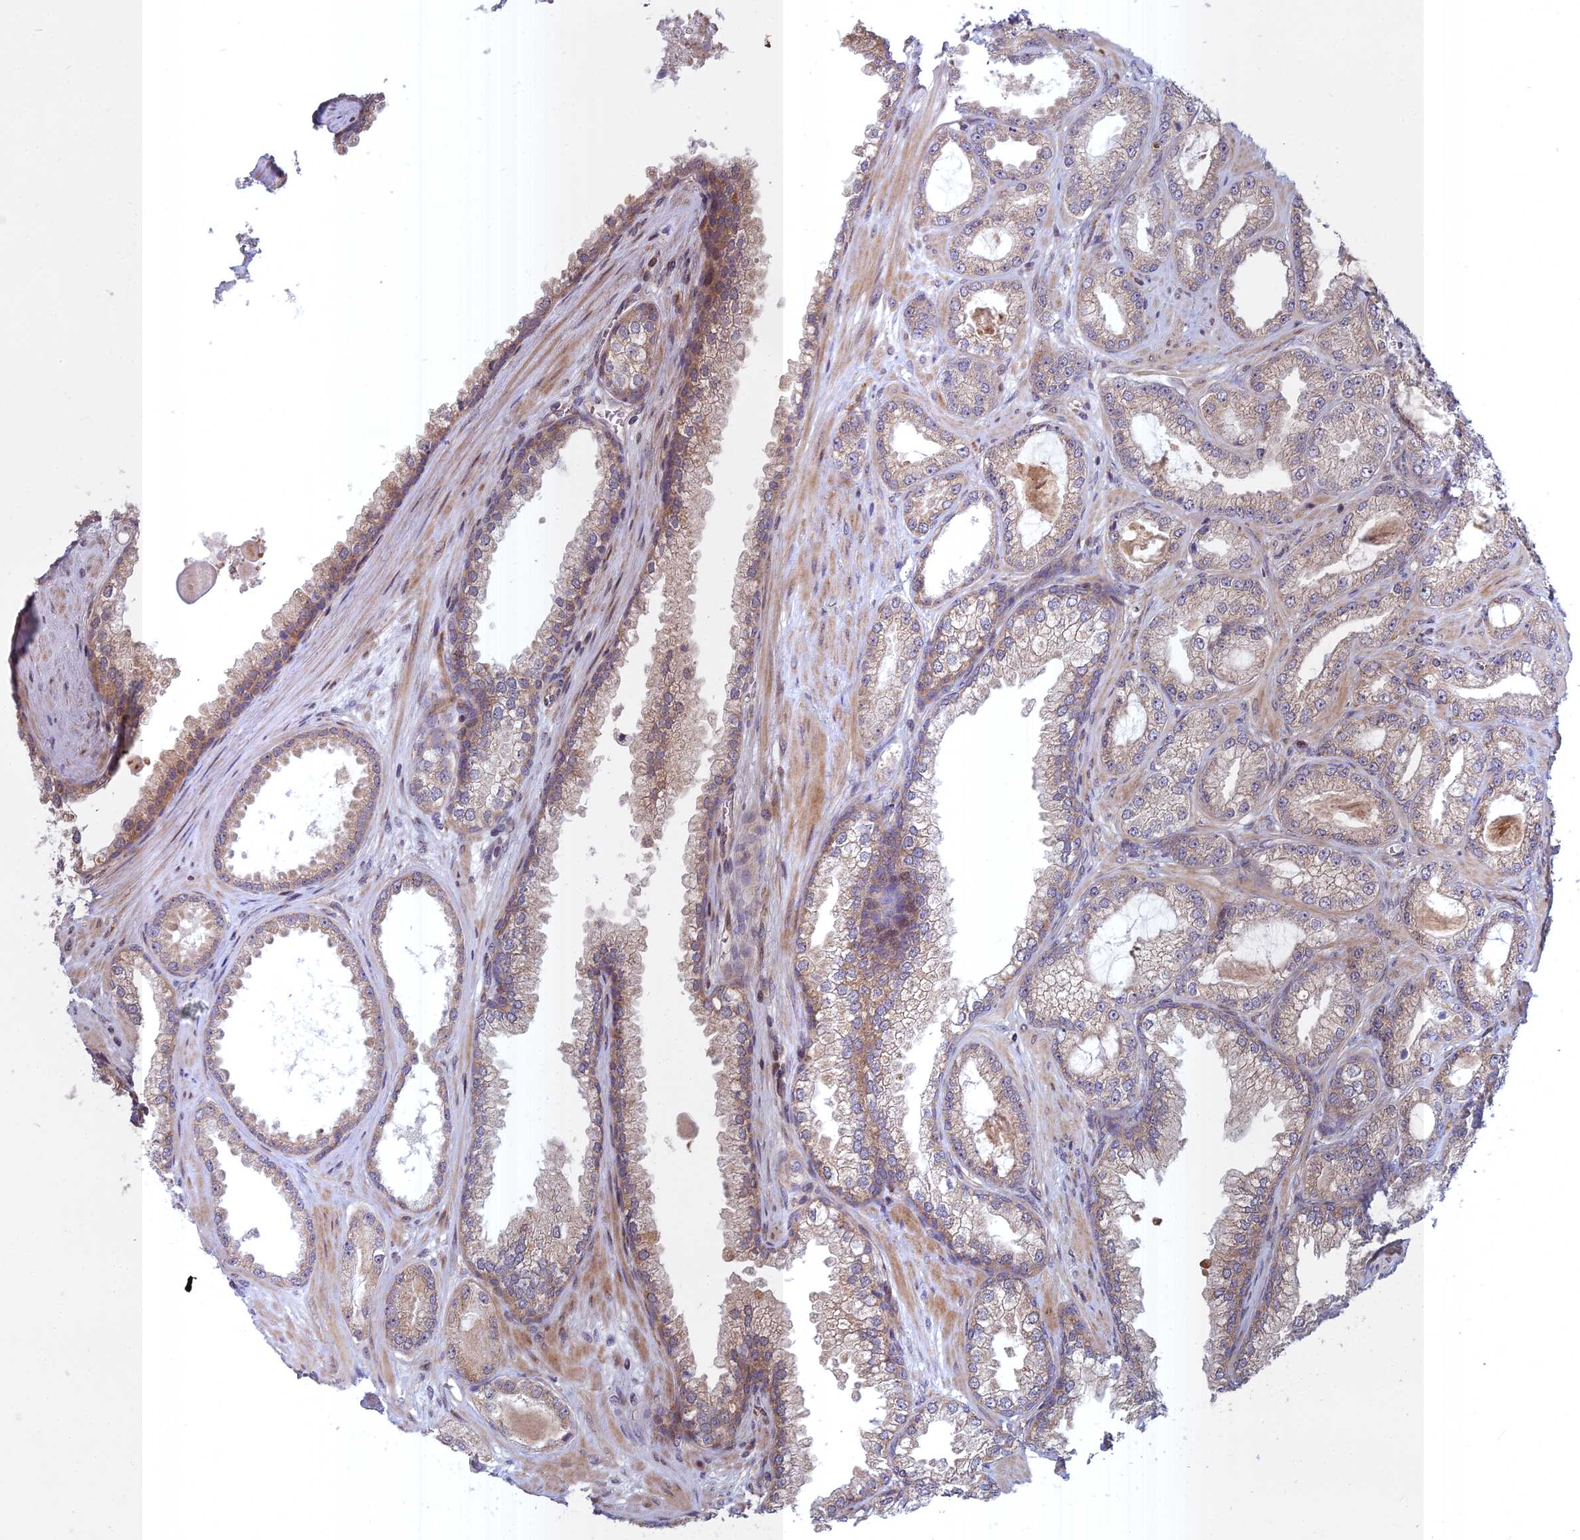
{"staining": {"intensity": "moderate", "quantity": "25%-75%", "location": "cytoplasmic/membranous"}, "tissue": "prostate cancer", "cell_type": "Tumor cells", "image_type": "cancer", "snomed": [{"axis": "morphology", "description": "Adenocarcinoma, Low grade"}, {"axis": "topography", "description": "Prostate"}], "caption": "Immunohistochemical staining of human low-grade adenocarcinoma (prostate) reveals medium levels of moderate cytoplasmic/membranous protein staining in approximately 25%-75% of tumor cells. Nuclei are stained in blue.", "gene": "COMMD2", "patient": {"sex": "male", "age": 57}}